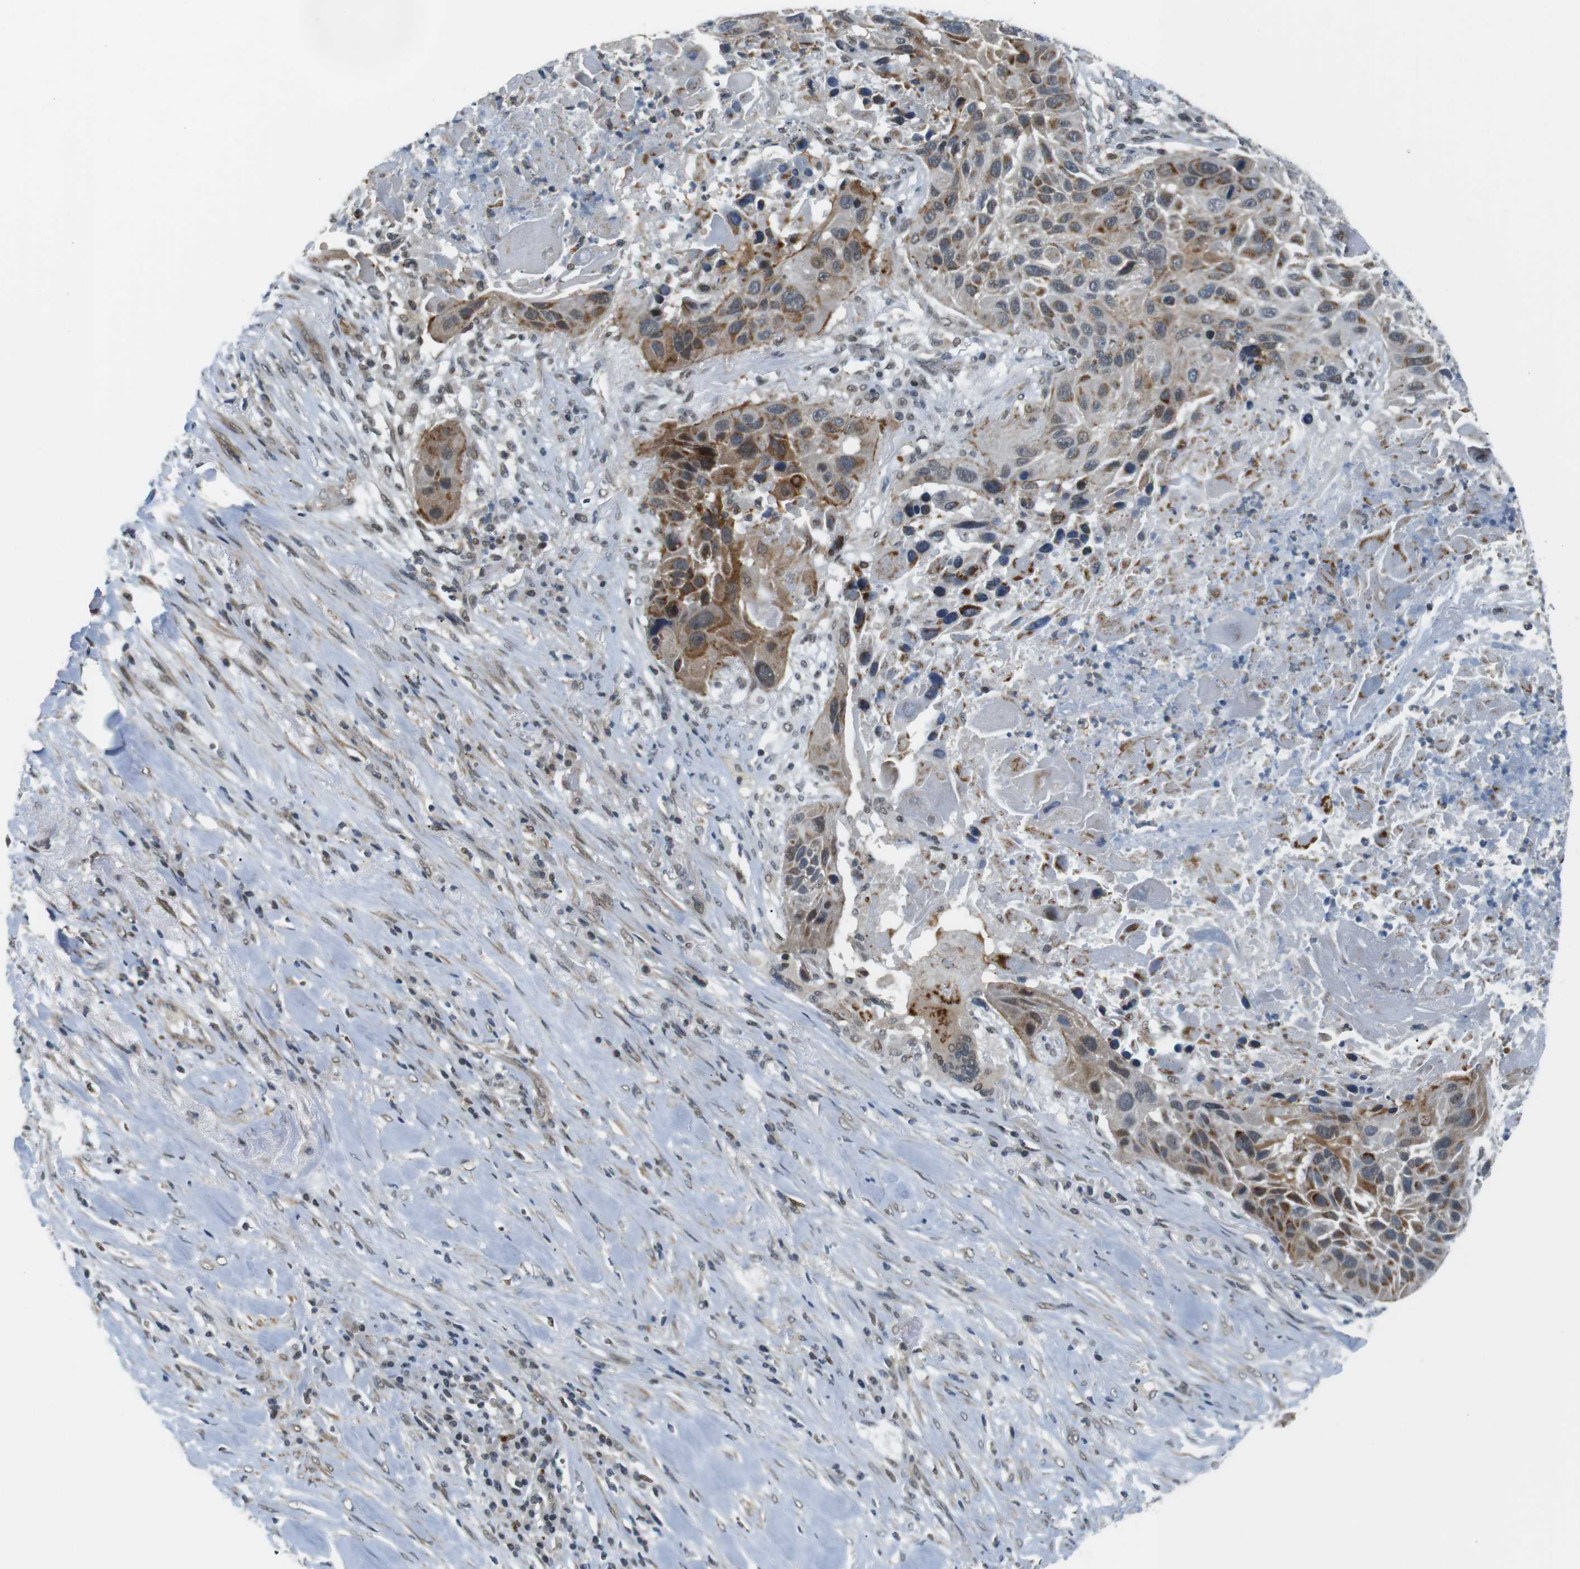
{"staining": {"intensity": "moderate", "quantity": "25%-75%", "location": "cytoplasmic/membranous"}, "tissue": "lung cancer", "cell_type": "Tumor cells", "image_type": "cancer", "snomed": [{"axis": "morphology", "description": "Squamous cell carcinoma, NOS"}, {"axis": "topography", "description": "Lung"}], "caption": "Immunohistochemistry photomicrograph of lung cancer (squamous cell carcinoma) stained for a protein (brown), which exhibits medium levels of moderate cytoplasmic/membranous positivity in about 25%-75% of tumor cells.", "gene": "USP7", "patient": {"sex": "male", "age": 57}}